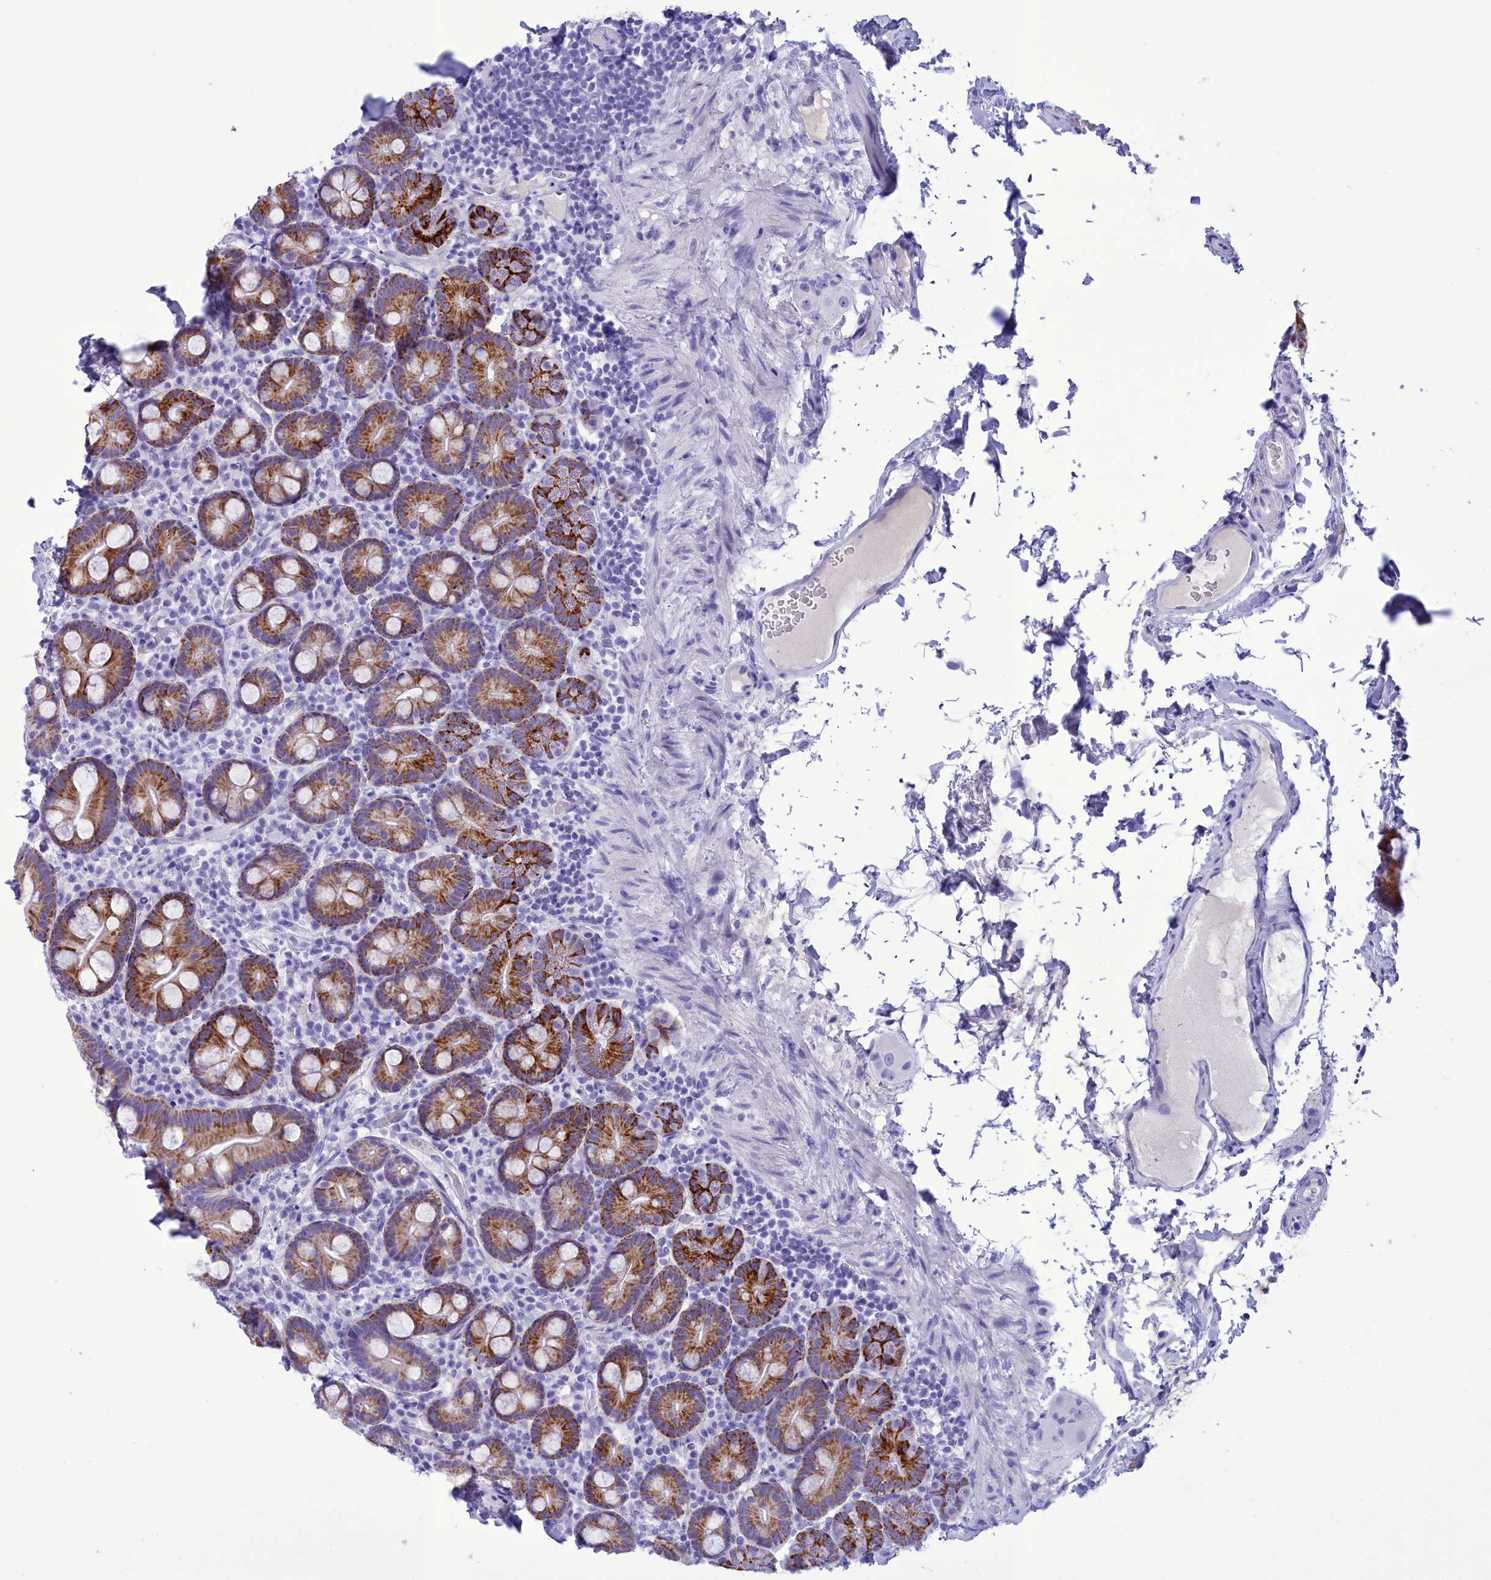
{"staining": {"intensity": "strong", "quantity": "25%-75%", "location": "cytoplasmic/membranous"}, "tissue": "small intestine", "cell_type": "Glandular cells", "image_type": "normal", "snomed": [{"axis": "morphology", "description": "Normal tissue, NOS"}, {"axis": "topography", "description": "Small intestine"}], "caption": "Glandular cells display high levels of strong cytoplasmic/membranous staining in about 25%-75% of cells in unremarkable small intestine. The staining was performed using DAB to visualize the protein expression in brown, while the nuclei were stained in blue with hematoxylin (Magnification: 20x).", "gene": "BRI3", "patient": {"sex": "female", "age": 68}}